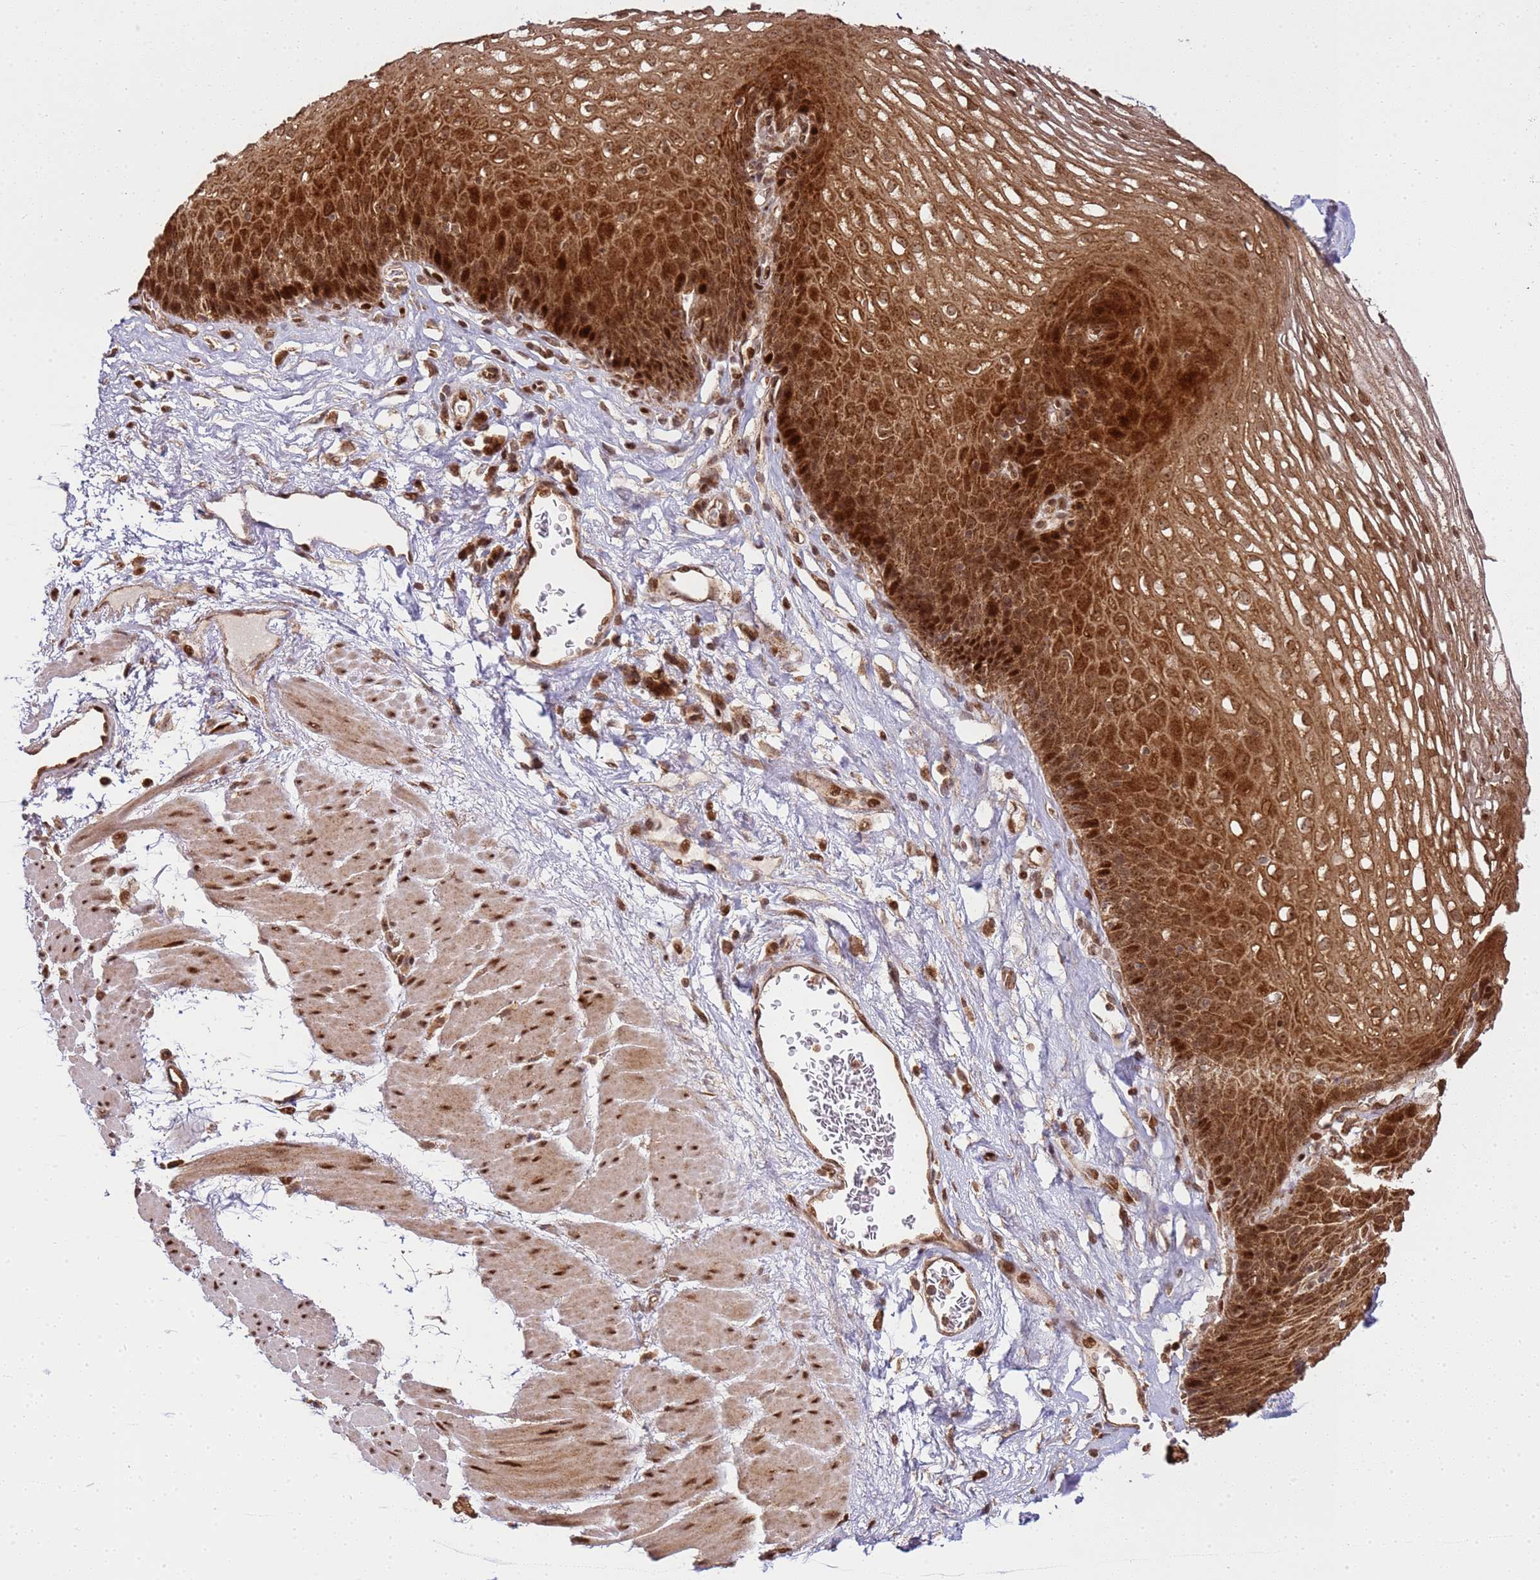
{"staining": {"intensity": "strong", "quantity": ">75%", "location": "cytoplasmic/membranous,nuclear"}, "tissue": "esophagus", "cell_type": "Squamous epithelial cells", "image_type": "normal", "snomed": [{"axis": "morphology", "description": "Normal tissue, NOS"}, {"axis": "topography", "description": "Esophagus"}], "caption": "This histopathology image reveals immunohistochemistry (IHC) staining of unremarkable esophagus, with high strong cytoplasmic/membranous,nuclear staining in approximately >75% of squamous epithelial cells.", "gene": "PEX14", "patient": {"sex": "female", "age": 66}}